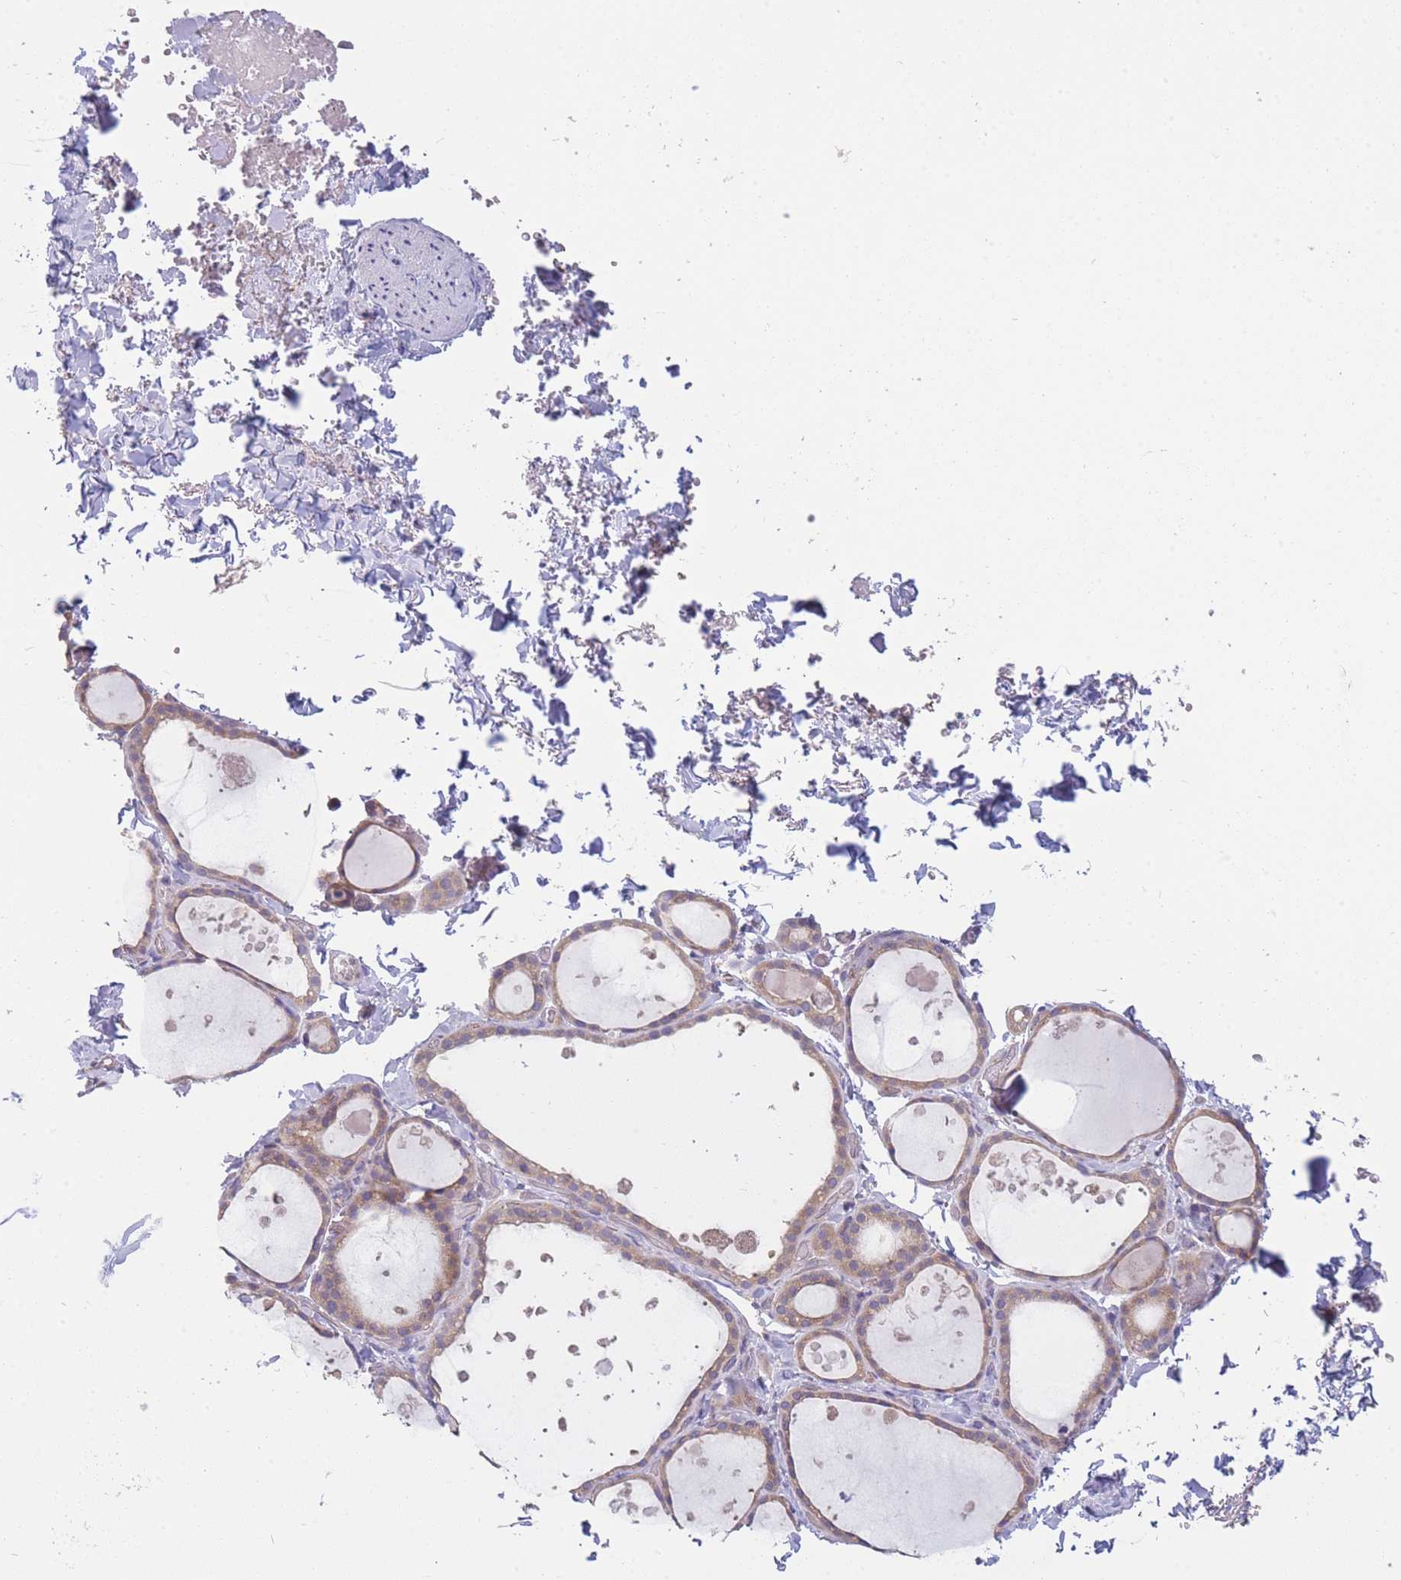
{"staining": {"intensity": "weak", "quantity": "25%-75%", "location": "cytoplasmic/membranous"}, "tissue": "thyroid gland", "cell_type": "Glandular cells", "image_type": "normal", "snomed": [{"axis": "morphology", "description": "Normal tissue, NOS"}, {"axis": "topography", "description": "Thyroid gland"}], "caption": "Weak cytoplasmic/membranous expression for a protein is seen in approximately 25%-75% of glandular cells of normal thyroid gland using IHC.", "gene": "PFDN6", "patient": {"sex": "female", "age": 44}}